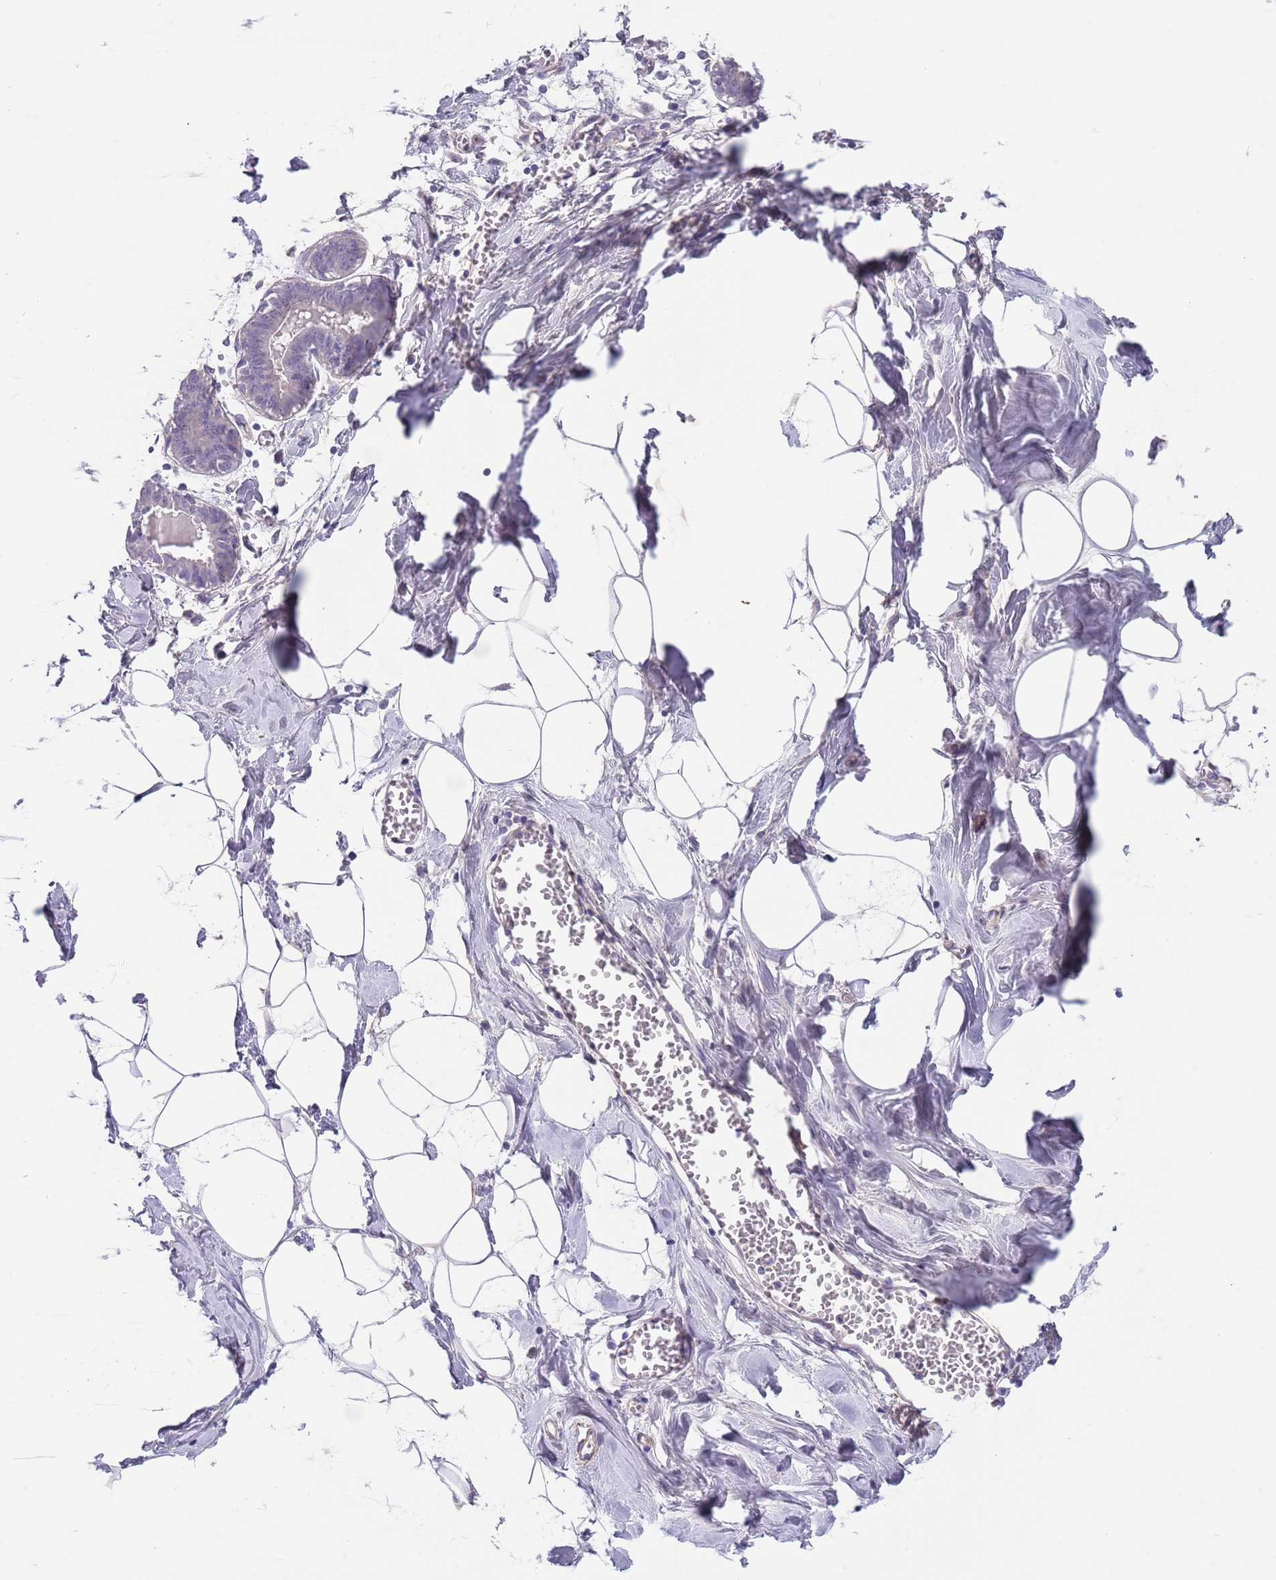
{"staining": {"intensity": "negative", "quantity": "none", "location": "none"}, "tissue": "breast", "cell_type": "Adipocytes", "image_type": "normal", "snomed": [{"axis": "morphology", "description": "Normal tissue, NOS"}, {"axis": "topography", "description": "Breast"}], "caption": "Unremarkable breast was stained to show a protein in brown. There is no significant expression in adipocytes. (DAB immunohistochemistry visualized using brightfield microscopy, high magnification).", "gene": "RNF169", "patient": {"sex": "female", "age": 27}}